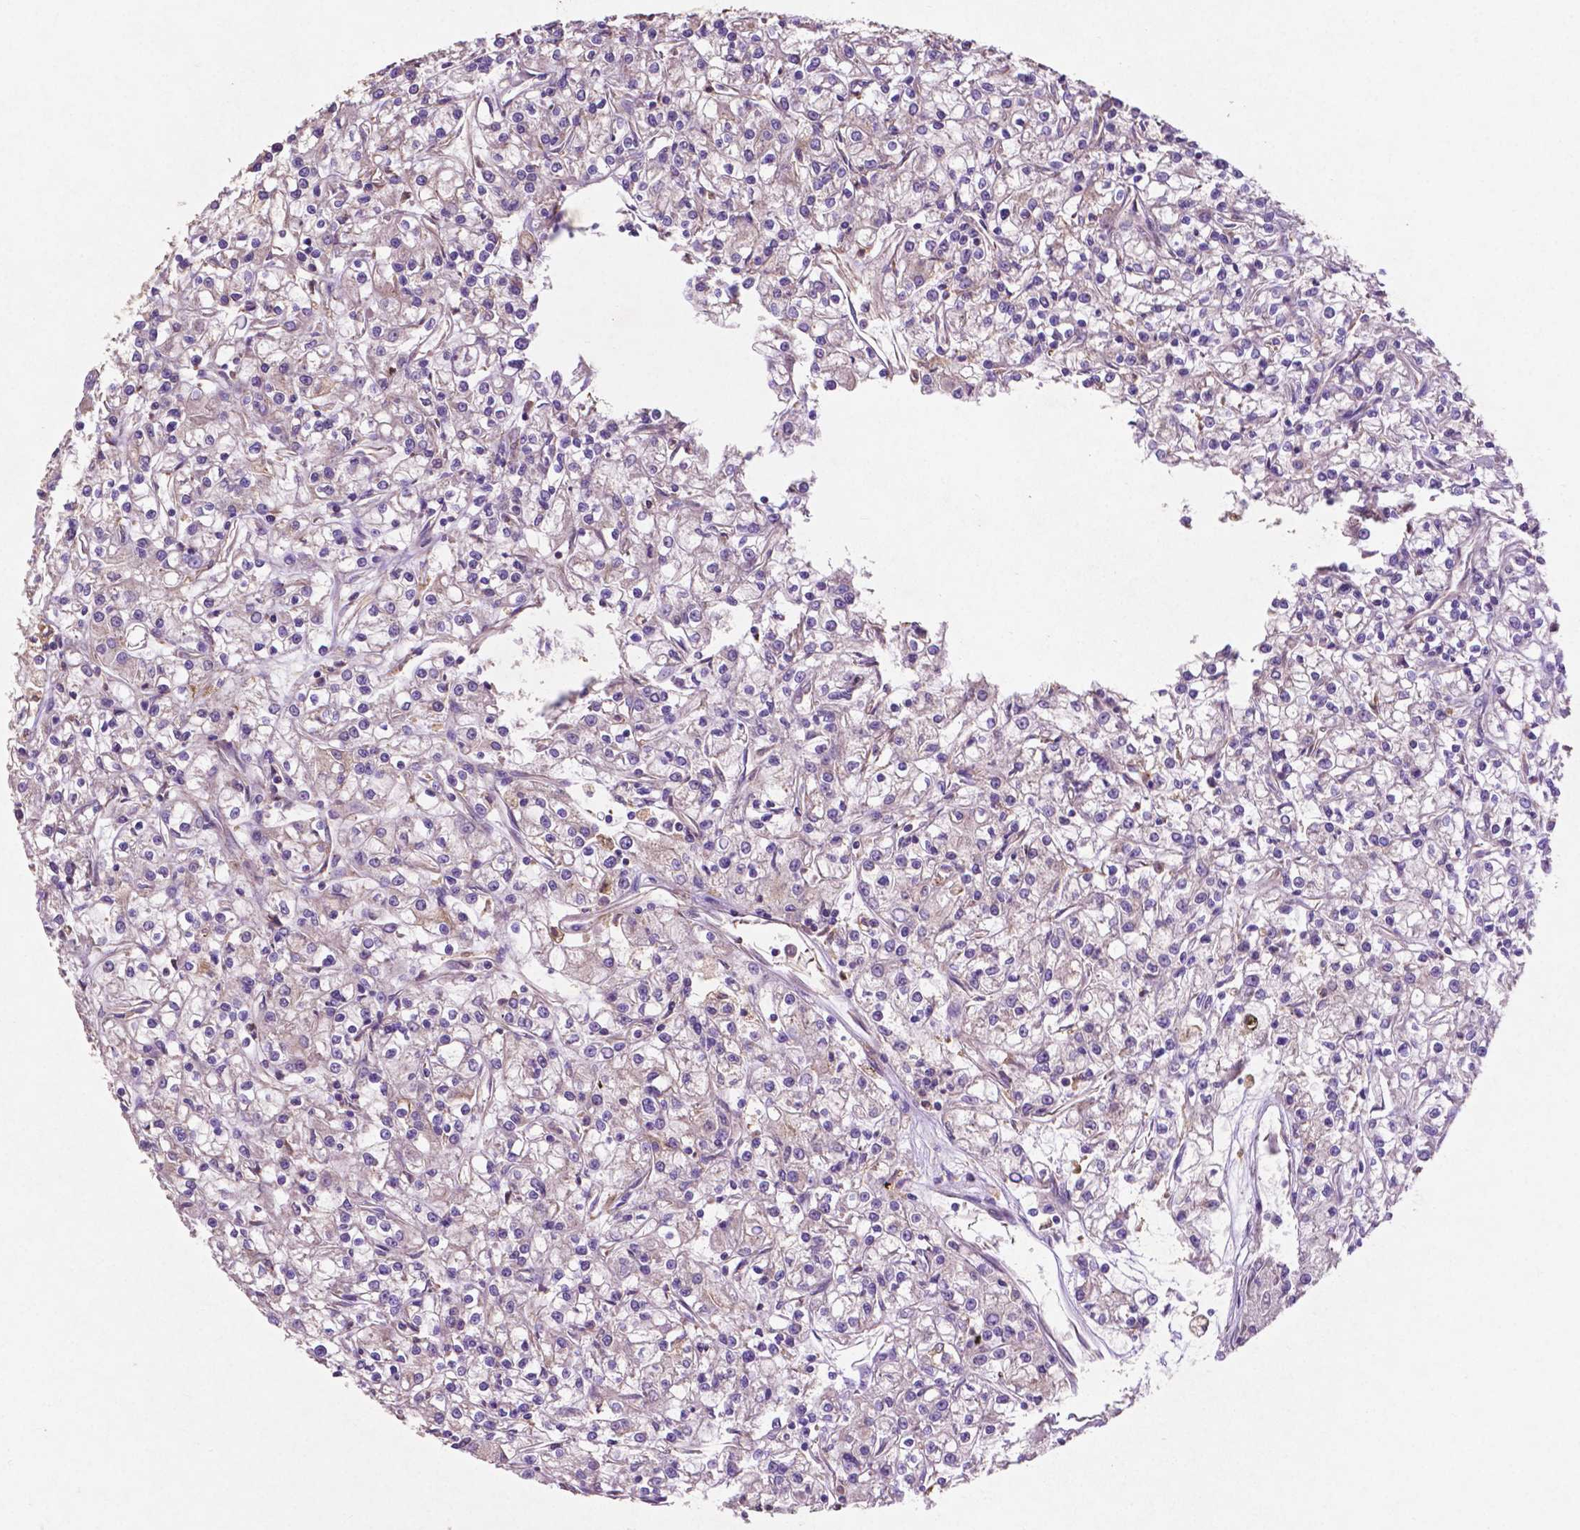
{"staining": {"intensity": "negative", "quantity": "none", "location": "none"}, "tissue": "renal cancer", "cell_type": "Tumor cells", "image_type": "cancer", "snomed": [{"axis": "morphology", "description": "Adenocarcinoma, NOS"}, {"axis": "topography", "description": "Kidney"}], "caption": "This is an immunohistochemistry (IHC) micrograph of human renal adenocarcinoma. There is no positivity in tumor cells.", "gene": "MBTPS1", "patient": {"sex": "female", "age": 59}}